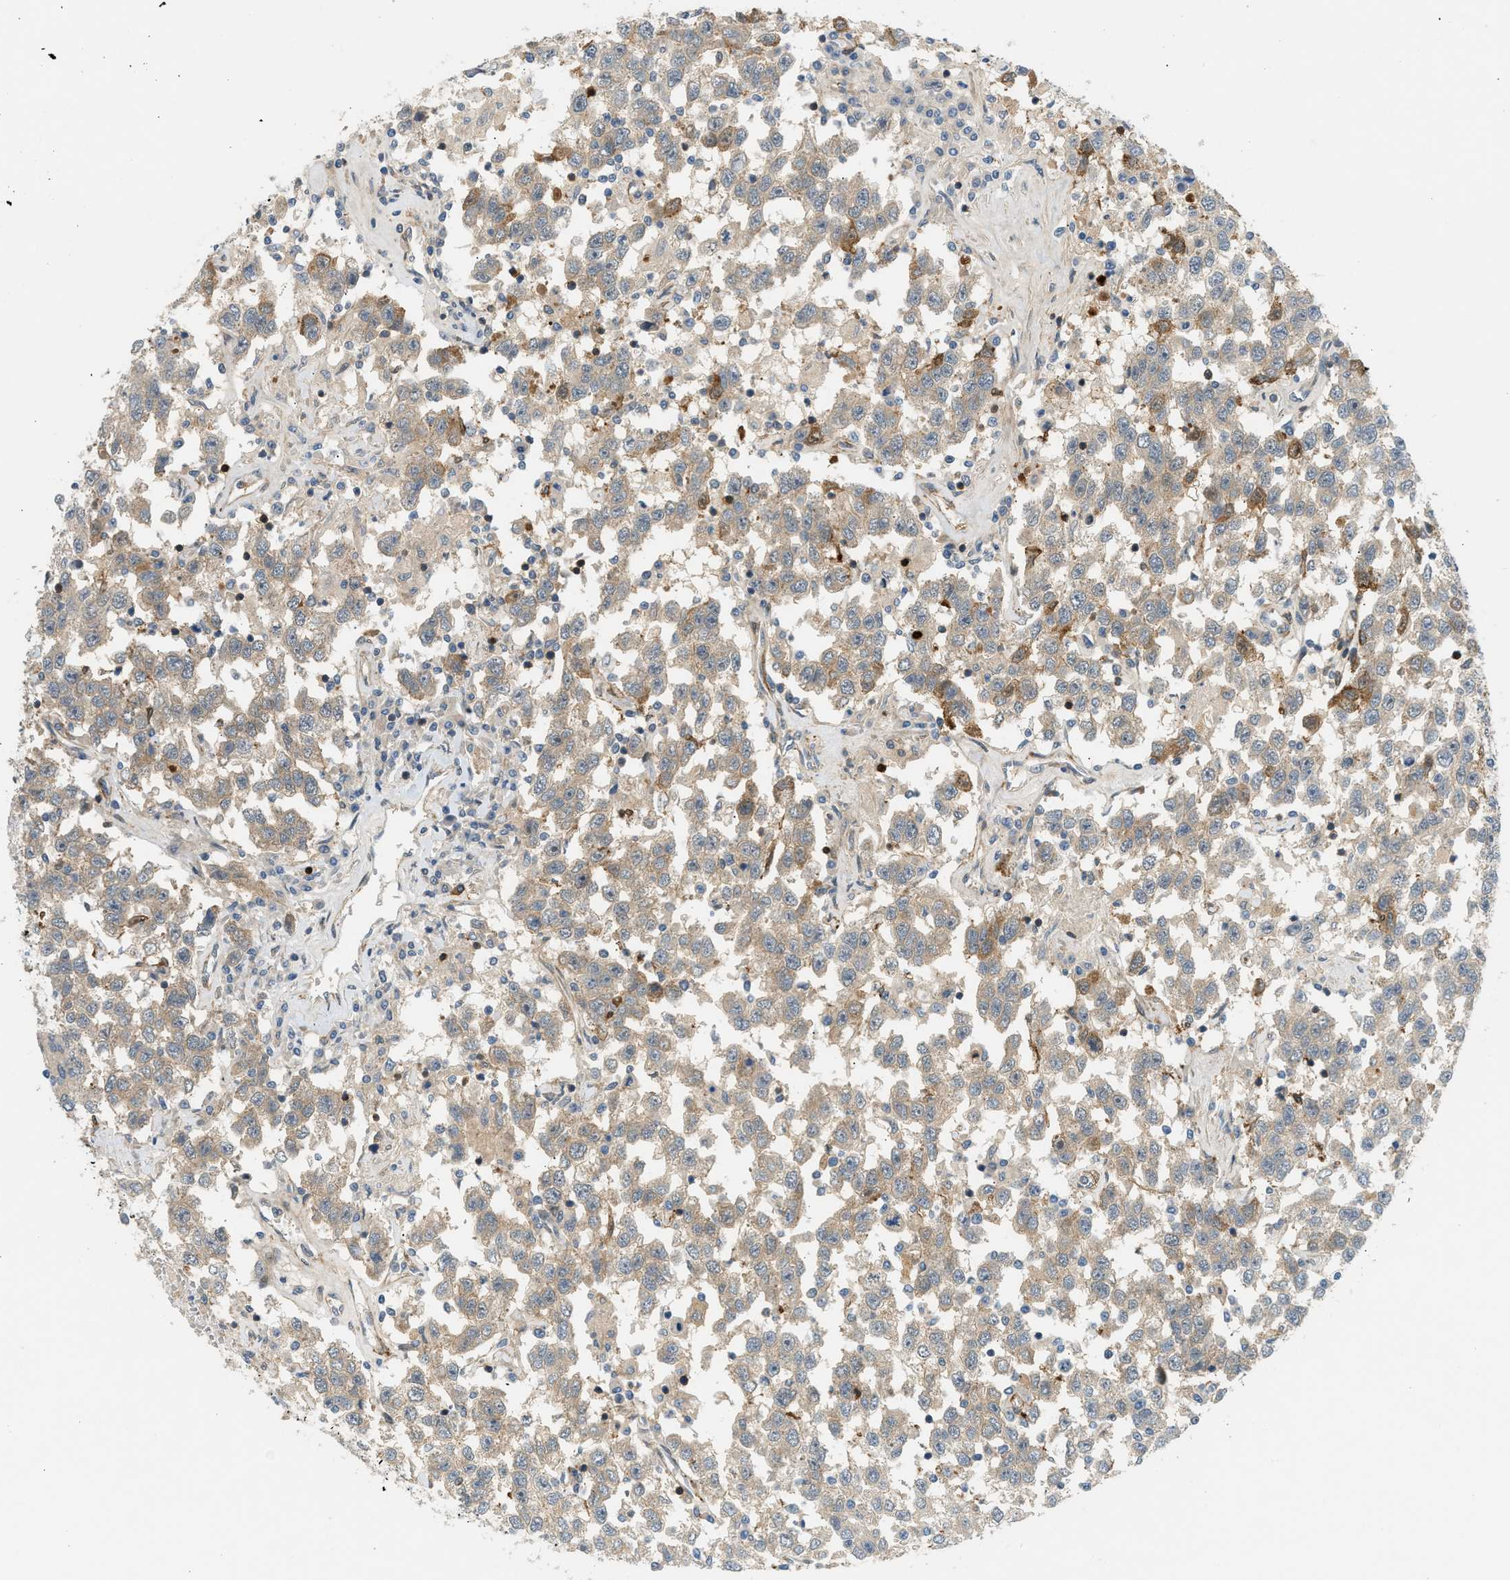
{"staining": {"intensity": "moderate", "quantity": ">75%", "location": "cytoplasmic/membranous"}, "tissue": "testis cancer", "cell_type": "Tumor cells", "image_type": "cancer", "snomed": [{"axis": "morphology", "description": "Seminoma, NOS"}, {"axis": "topography", "description": "Testis"}], "caption": "Immunohistochemistry (IHC) photomicrograph of neoplastic tissue: testis cancer stained using immunohistochemistry reveals medium levels of moderate protein expression localized specifically in the cytoplasmic/membranous of tumor cells, appearing as a cytoplasmic/membranous brown color.", "gene": "EDNRA", "patient": {"sex": "male", "age": 41}}